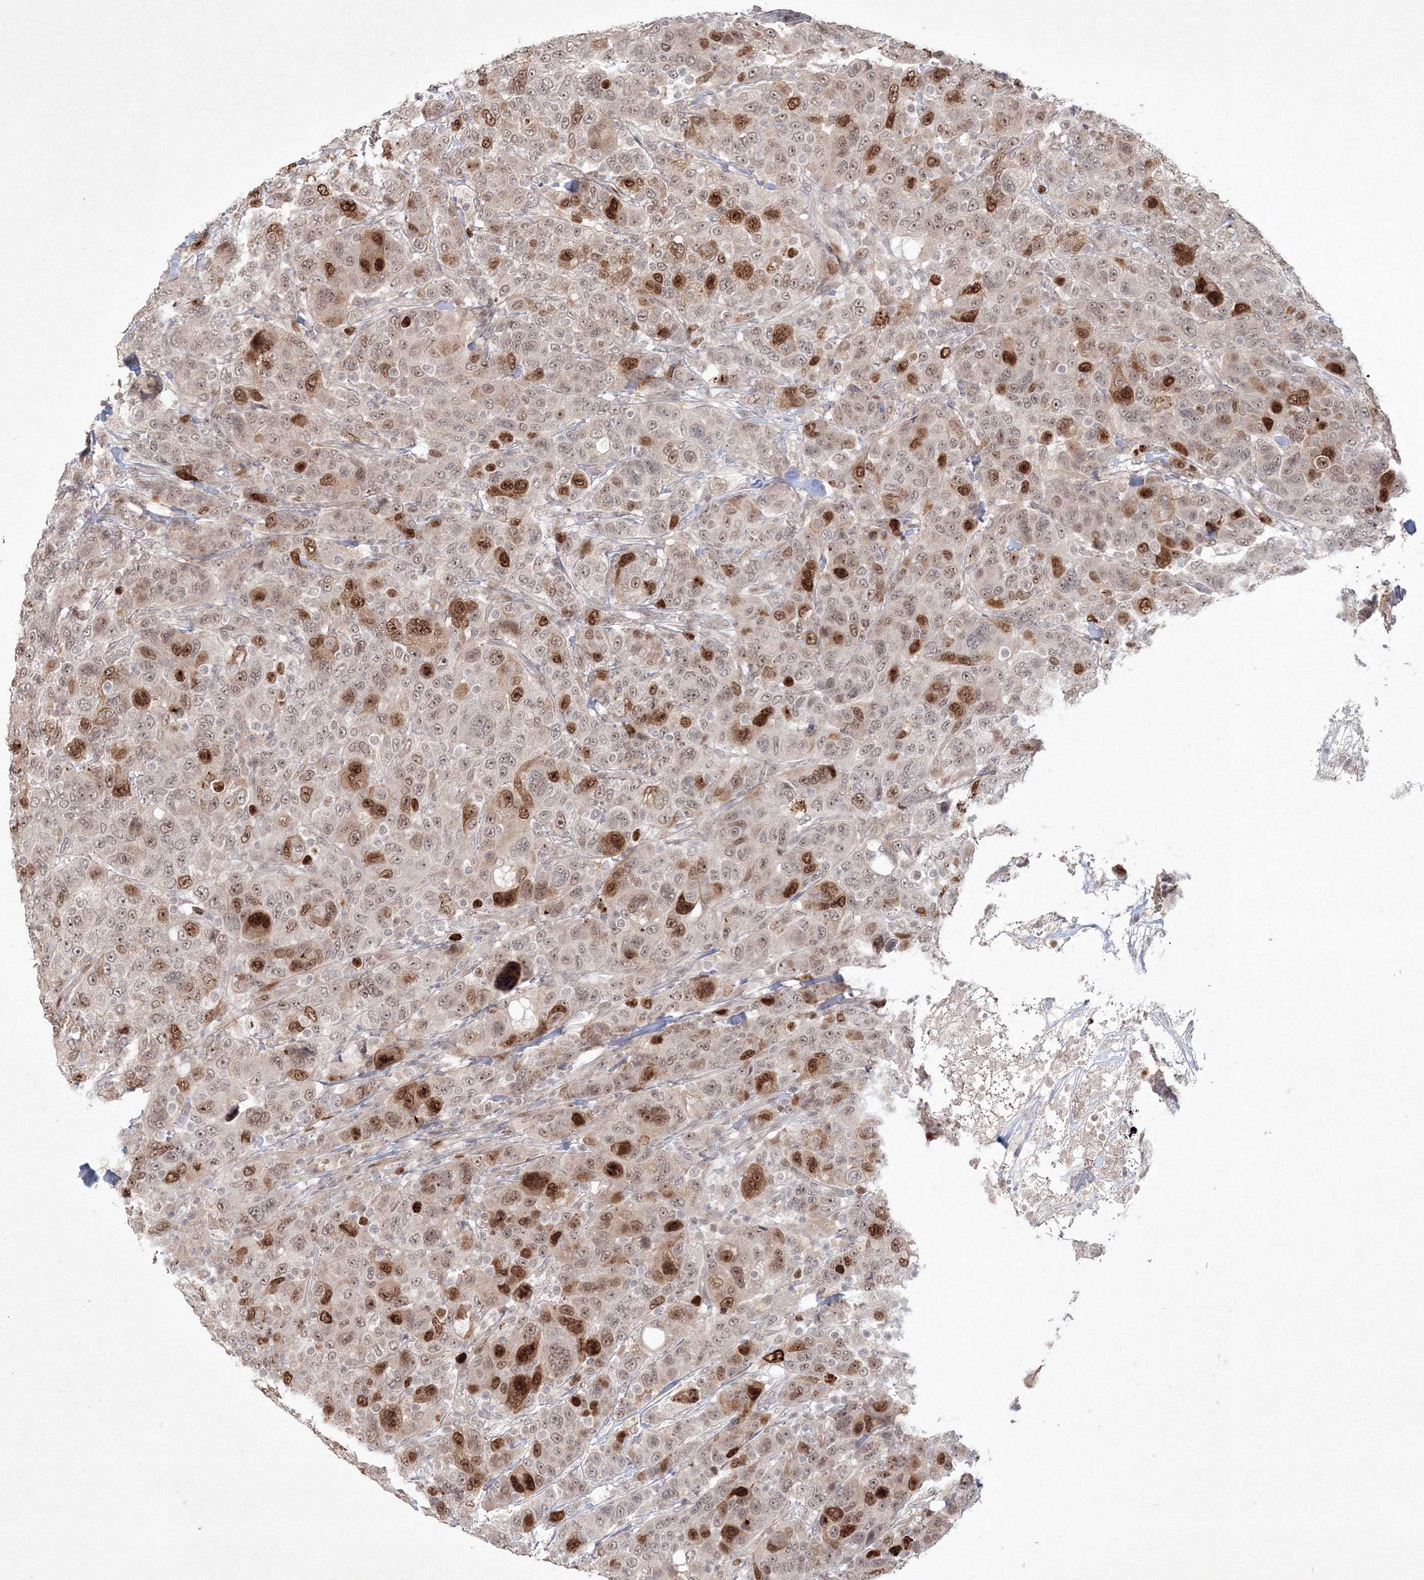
{"staining": {"intensity": "strong", "quantity": "25%-75%", "location": "nuclear"}, "tissue": "breast cancer", "cell_type": "Tumor cells", "image_type": "cancer", "snomed": [{"axis": "morphology", "description": "Duct carcinoma"}, {"axis": "topography", "description": "Breast"}], "caption": "Approximately 25%-75% of tumor cells in breast cancer show strong nuclear protein staining as visualized by brown immunohistochemical staining.", "gene": "KIF20A", "patient": {"sex": "female", "age": 37}}